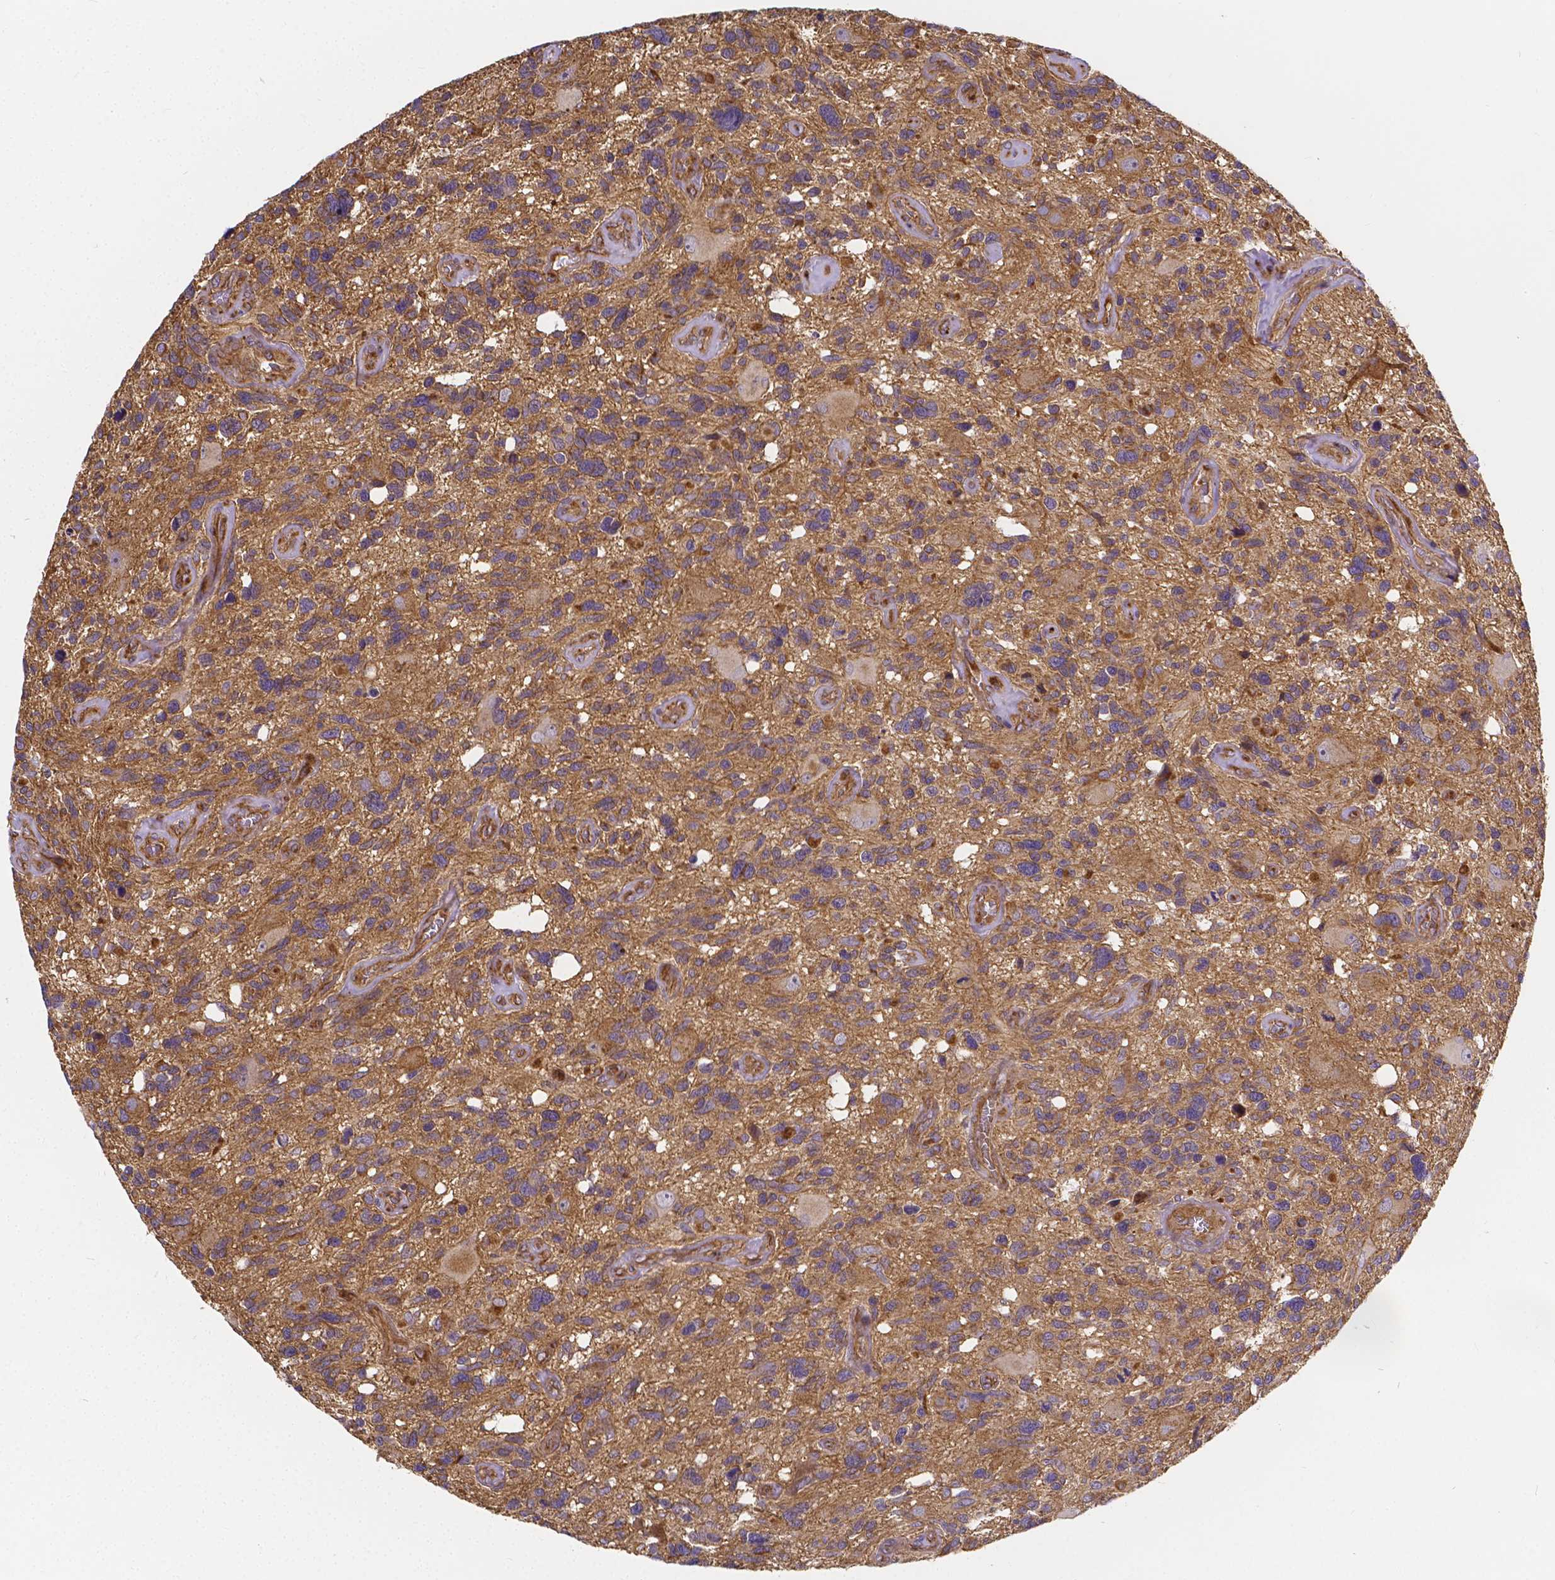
{"staining": {"intensity": "moderate", "quantity": ">75%", "location": "cytoplasmic/membranous"}, "tissue": "glioma", "cell_type": "Tumor cells", "image_type": "cancer", "snomed": [{"axis": "morphology", "description": "Glioma, malignant, High grade"}, {"axis": "topography", "description": "Brain"}], "caption": "Immunohistochemical staining of glioma displays moderate cytoplasmic/membranous protein staining in about >75% of tumor cells.", "gene": "CLINT1", "patient": {"sex": "male", "age": 49}}